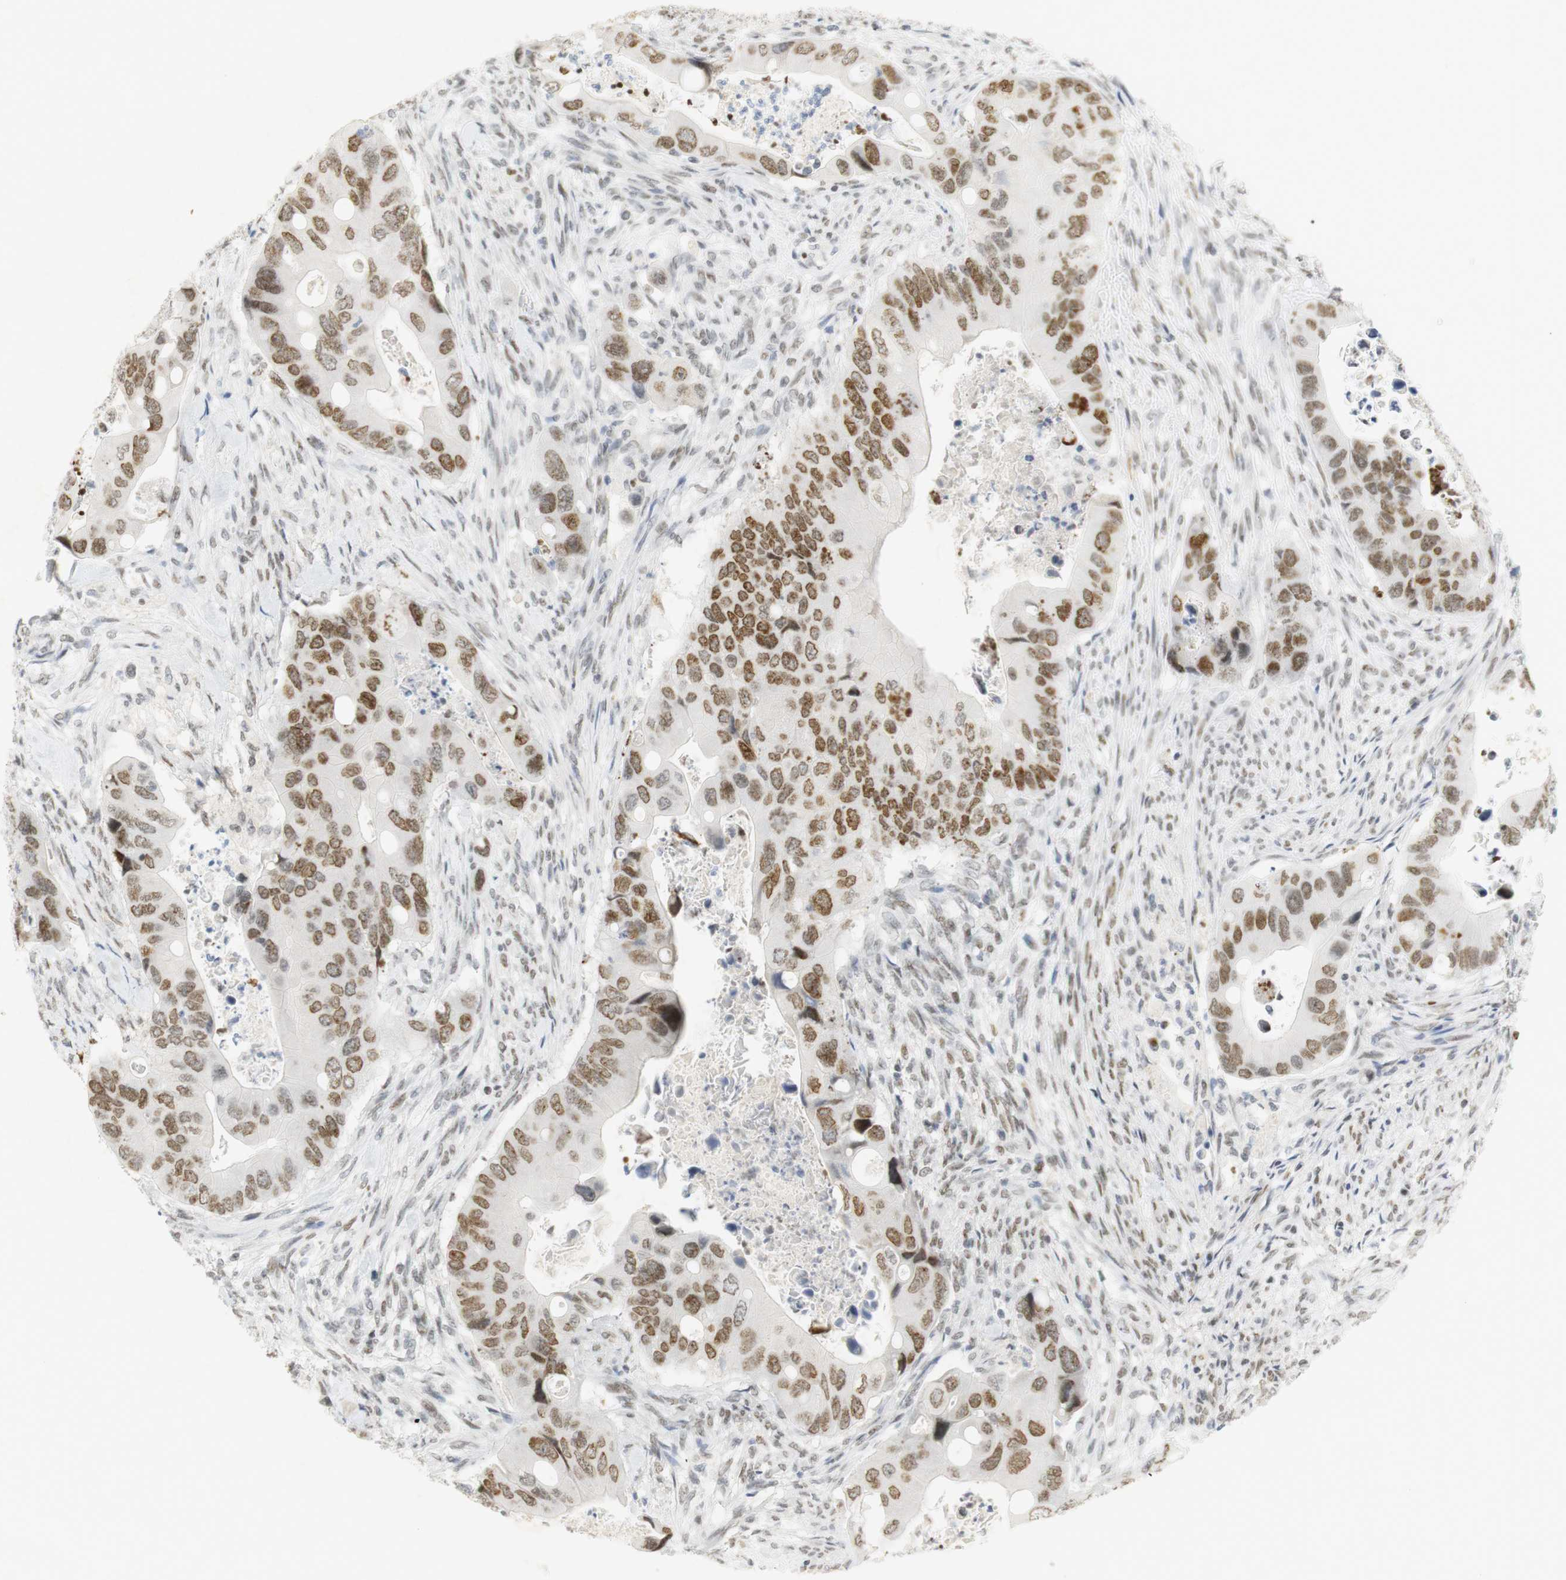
{"staining": {"intensity": "moderate", "quantity": ">75%", "location": "nuclear"}, "tissue": "colorectal cancer", "cell_type": "Tumor cells", "image_type": "cancer", "snomed": [{"axis": "morphology", "description": "Adenocarcinoma, NOS"}, {"axis": "topography", "description": "Rectum"}], "caption": "High-power microscopy captured an IHC image of adenocarcinoma (colorectal), revealing moderate nuclear expression in approximately >75% of tumor cells.", "gene": "BMI1", "patient": {"sex": "female", "age": 57}}